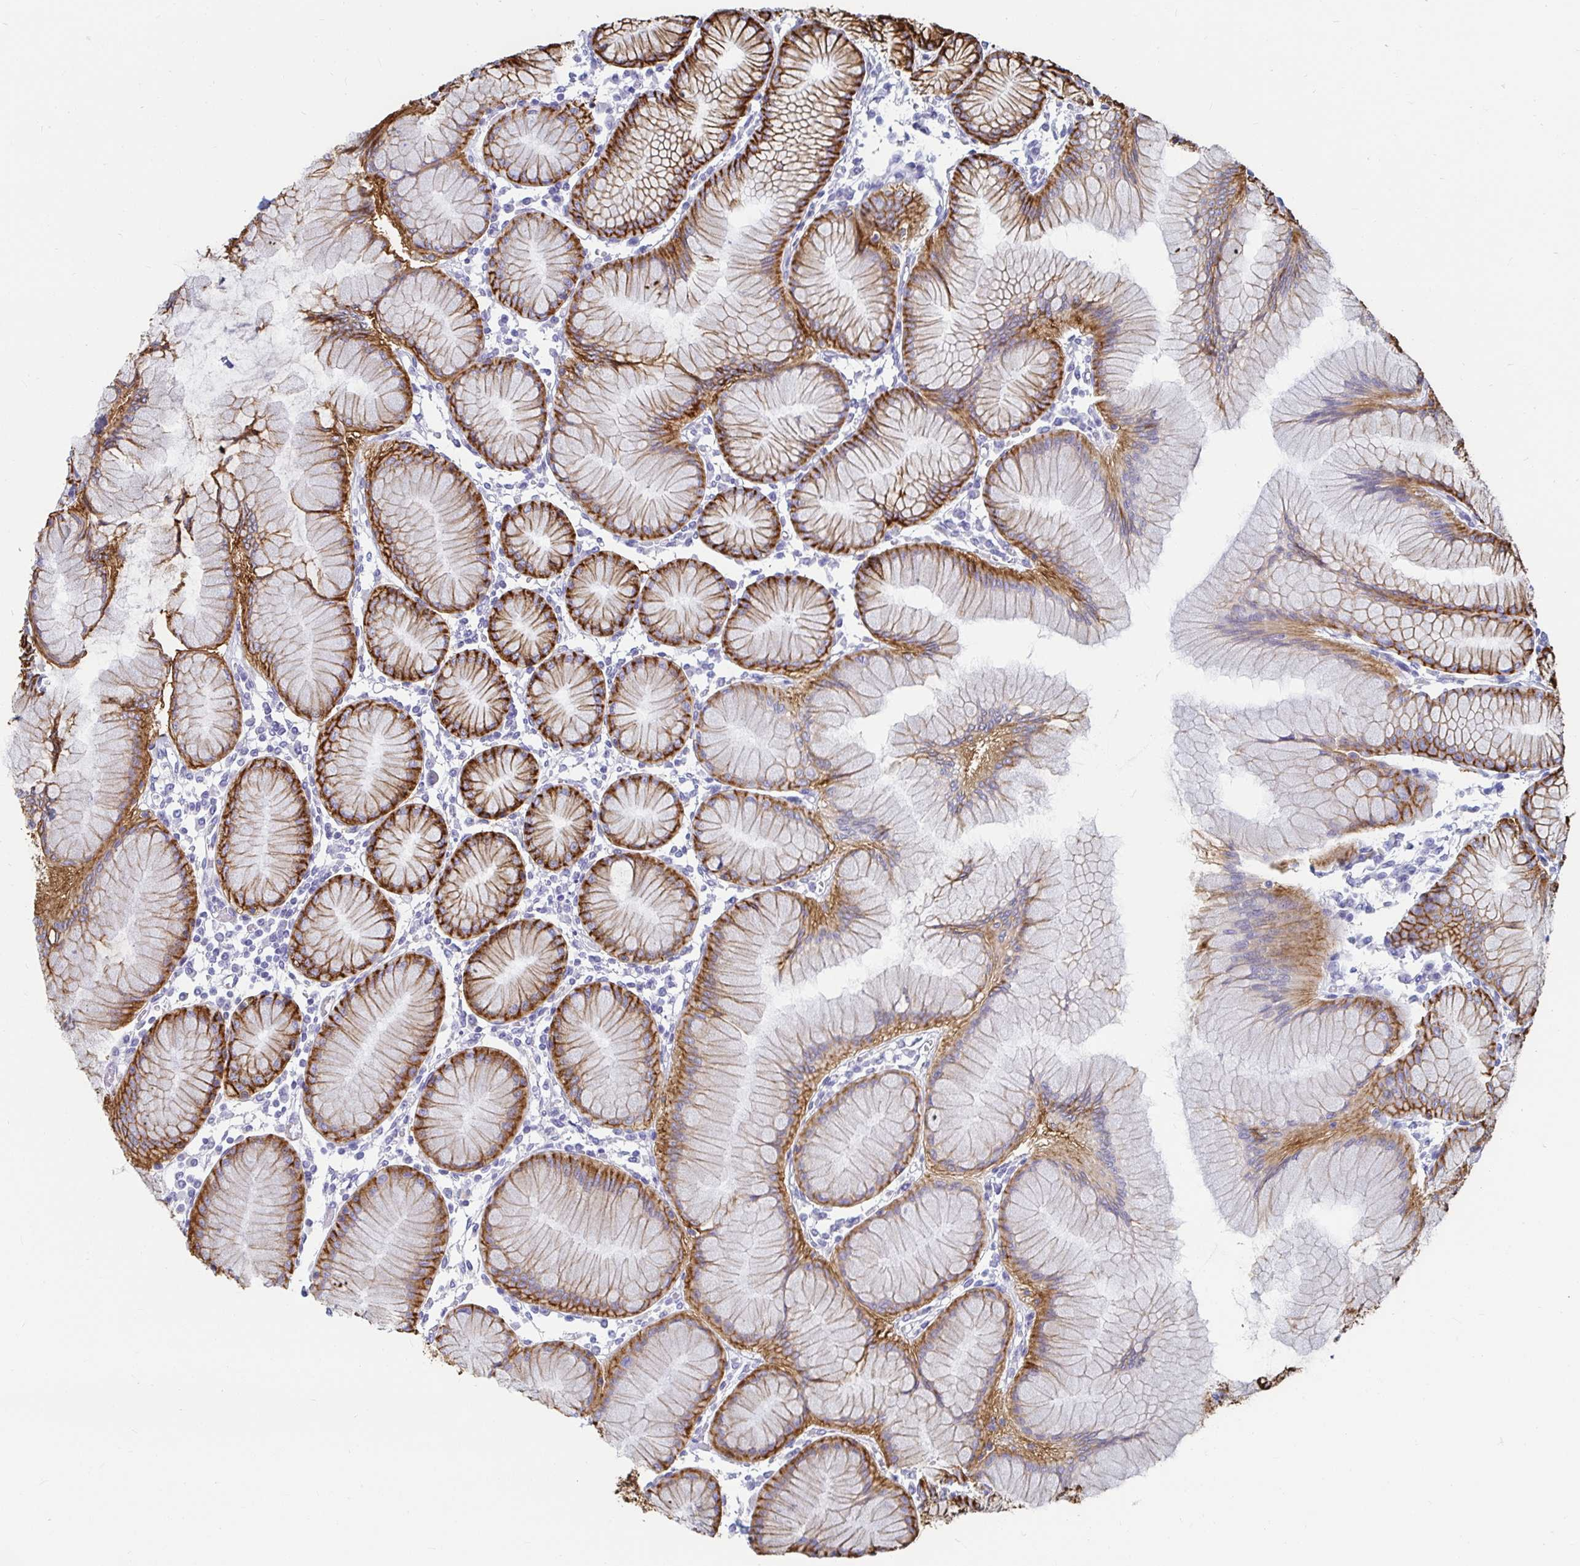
{"staining": {"intensity": "strong", "quantity": ">75%", "location": "cytoplasmic/membranous"}, "tissue": "stomach", "cell_type": "Glandular cells", "image_type": "normal", "snomed": [{"axis": "morphology", "description": "Normal tissue, NOS"}, {"axis": "topography", "description": "Stomach"}], "caption": "About >75% of glandular cells in normal stomach exhibit strong cytoplasmic/membranous protein expression as visualized by brown immunohistochemical staining.", "gene": "CA9", "patient": {"sex": "female", "age": 57}}